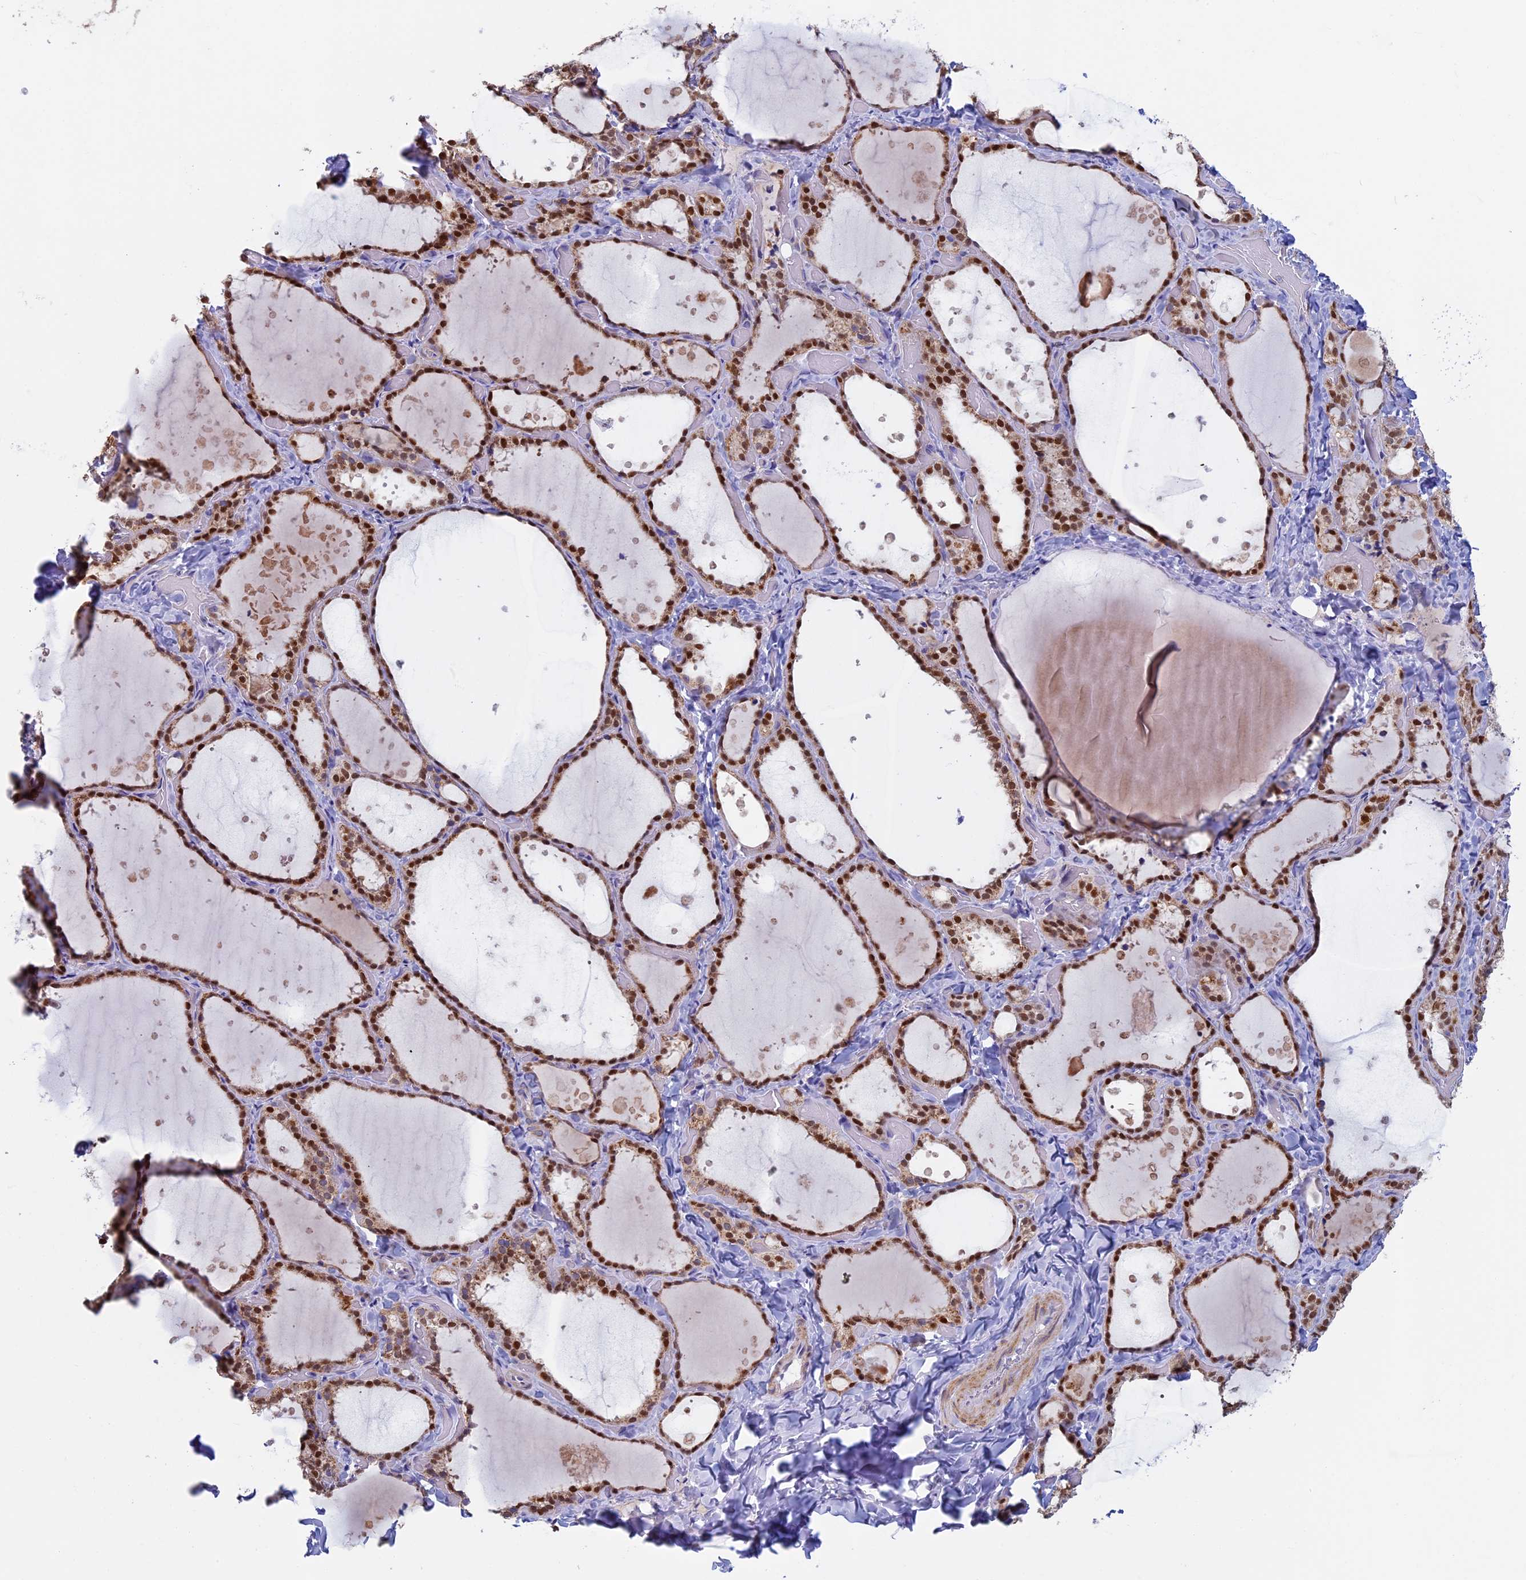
{"staining": {"intensity": "moderate", "quantity": ">75%", "location": "cytoplasmic/membranous,nuclear"}, "tissue": "thyroid gland", "cell_type": "Glandular cells", "image_type": "normal", "snomed": [{"axis": "morphology", "description": "Normal tissue, NOS"}, {"axis": "topography", "description": "Thyroid gland"}], "caption": "Immunohistochemical staining of unremarkable thyroid gland shows medium levels of moderate cytoplasmic/membranous,nuclear expression in approximately >75% of glandular cells.", "gene": "ACSS1", "patient": {"sex": "female", "age": 44}}